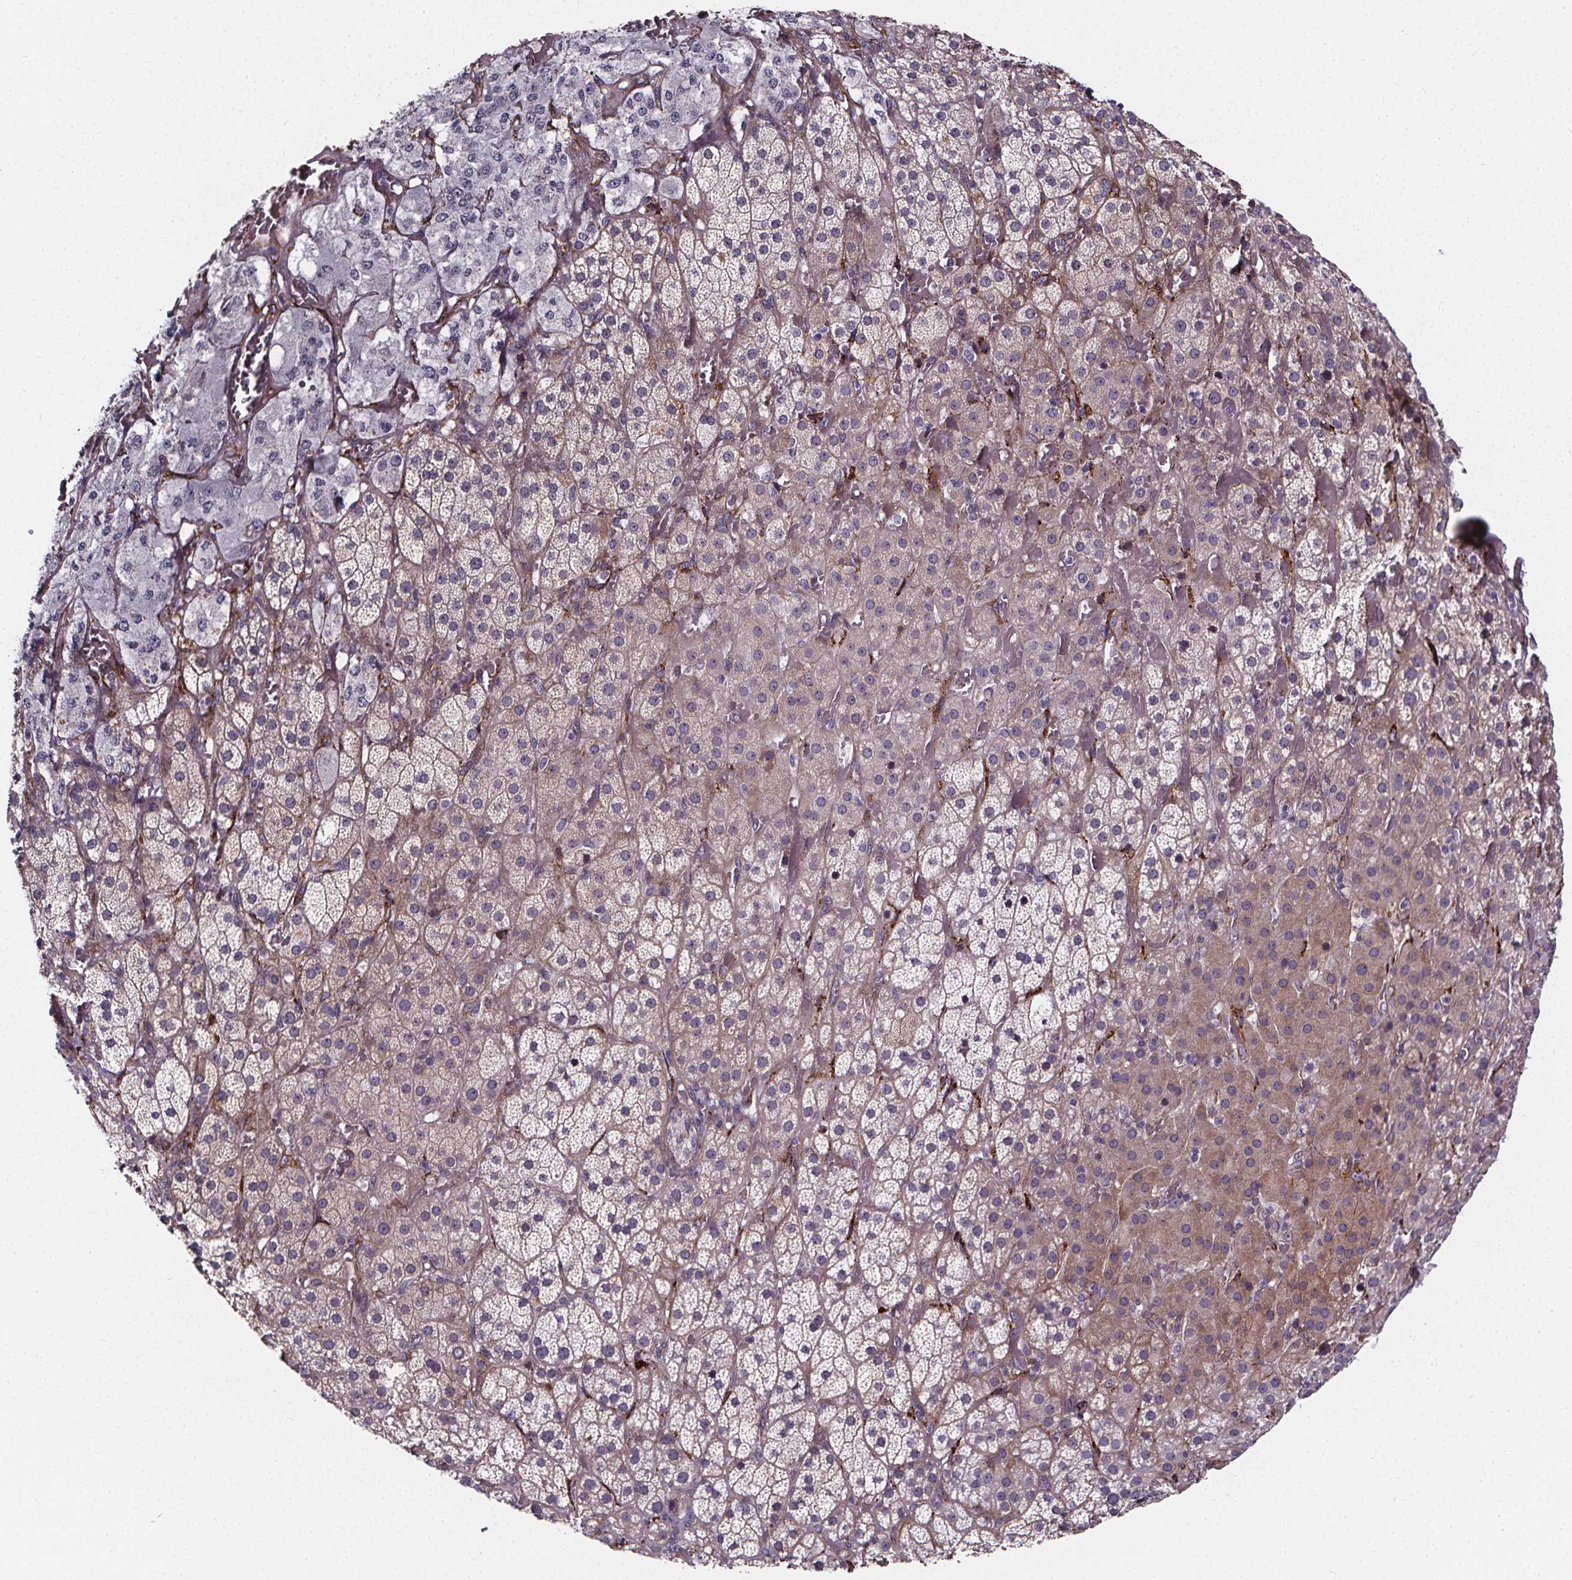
{"staining": {"intensity": "weak", "quantity": "25%-75%", "location": "cytoplasmic/membranous"}, "tissue": "adrenal gland", "cell_type": "Glandular cells", "image_type": "normal", "snomed": [{"axis": "morphology", "description": "Normal tissue, NOS"}, {"axis": "topography", "description": "Adrenal gland"}], "caption": "Immunohistochemistry (IHC) (DAB) staining of unremarkable adrenal gland displays weak cytoplasmic/membranous protein positivity in approximately 25%-75% of glandular cells.", "gene": "AEBP1", "patient": {"sex": "male", "age": 57}}